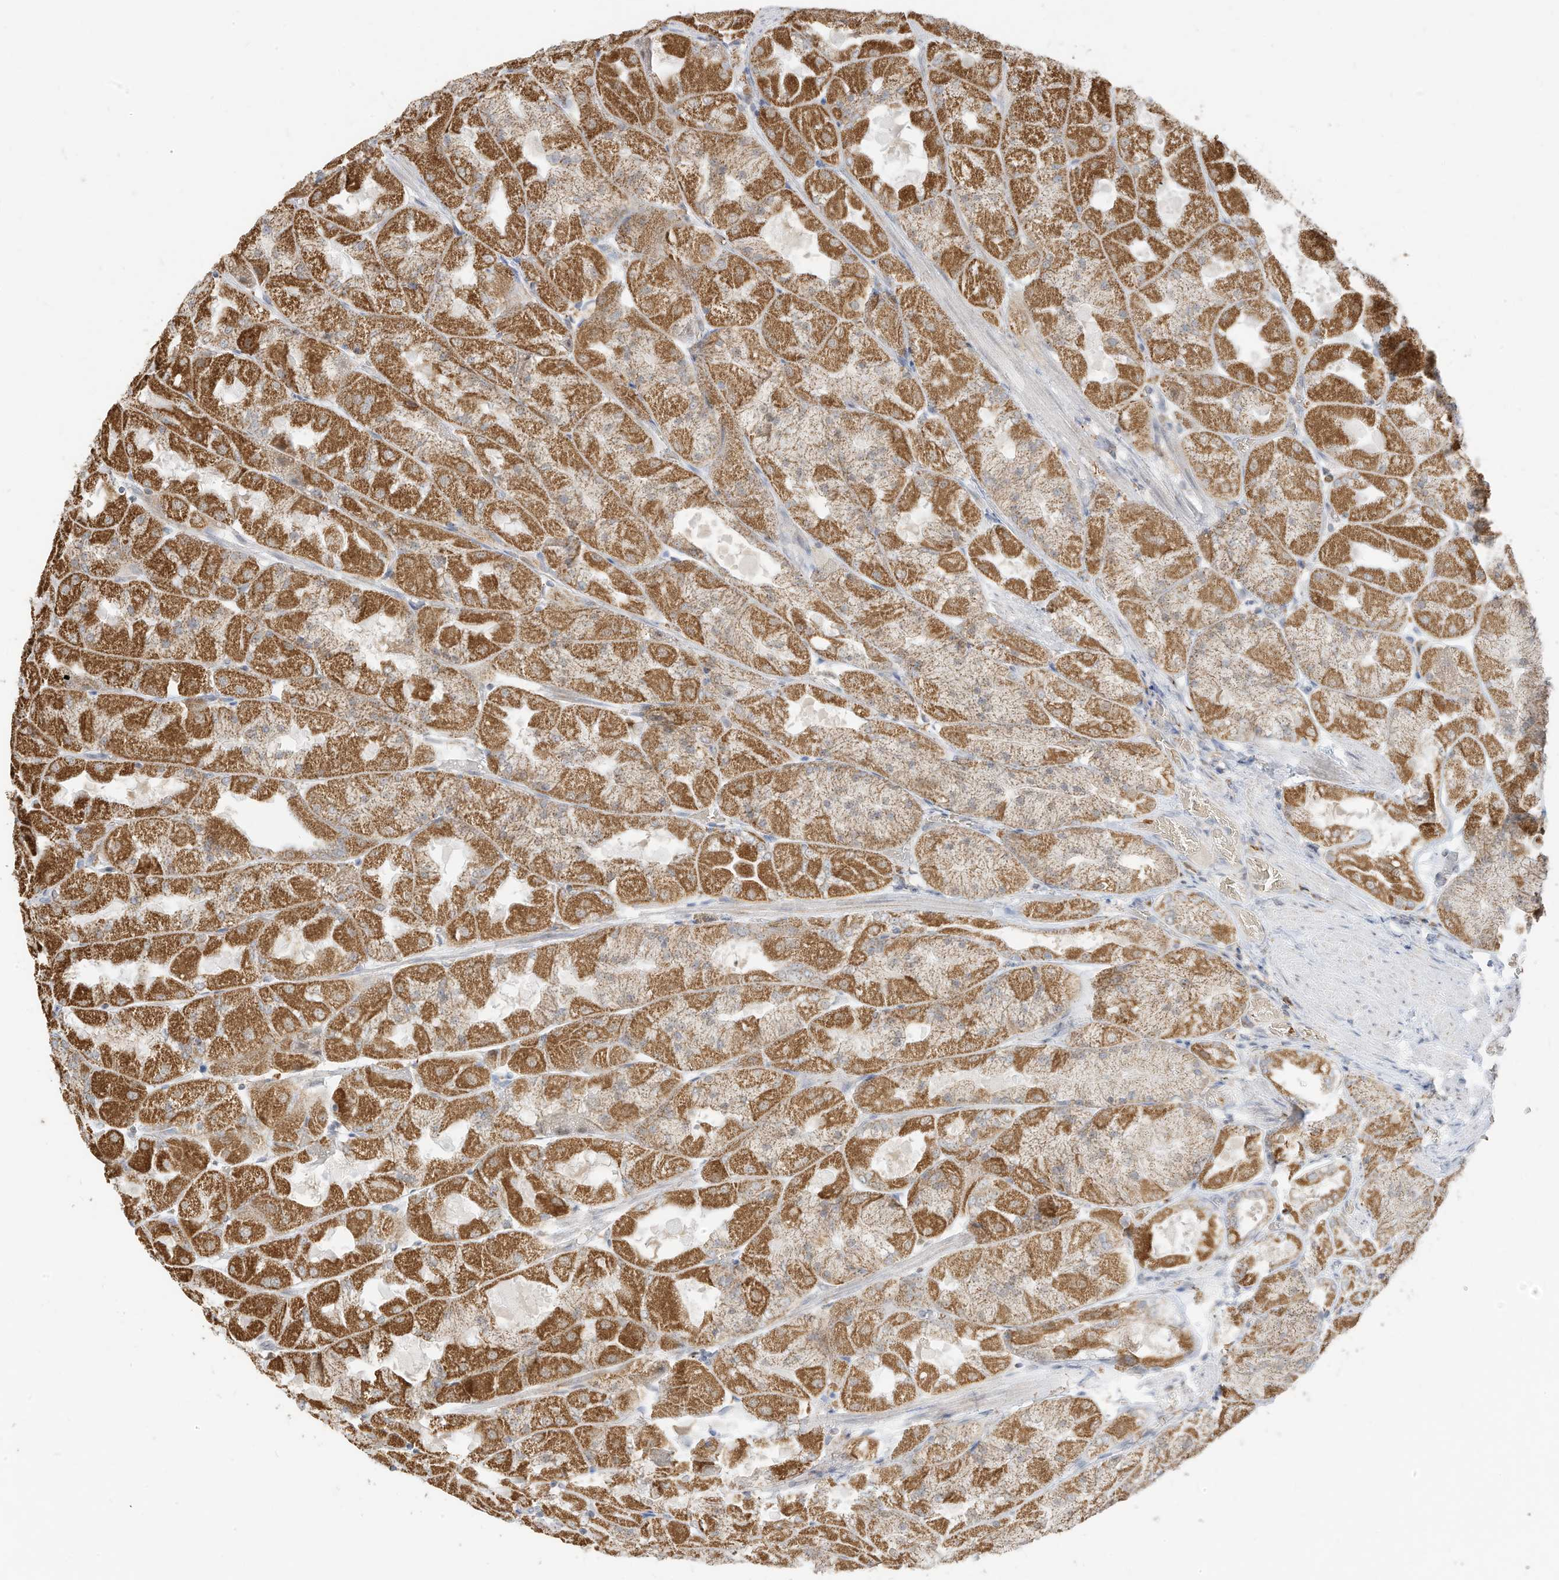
{"staining": {"intensity": "strong", "quantity": ">75%", "location": "cytoplasmic/membranous"}, "tissue": "stomach", "cell_type": "Glandular cells", "image_type": "normal", "snomed": [{"axis": "morphology", "description": "Normal tissue, NOS"}, {"axis": "topography", "description": "Stomach"}], "caption": "Brown immunohistochemical staining in unremarkable stomach exhibits strong cytoplasmic/membranous positivity in about >75% of glandular cells.", "gene": "MTUS2", "patient": {"sex": "female", "age": 61}}